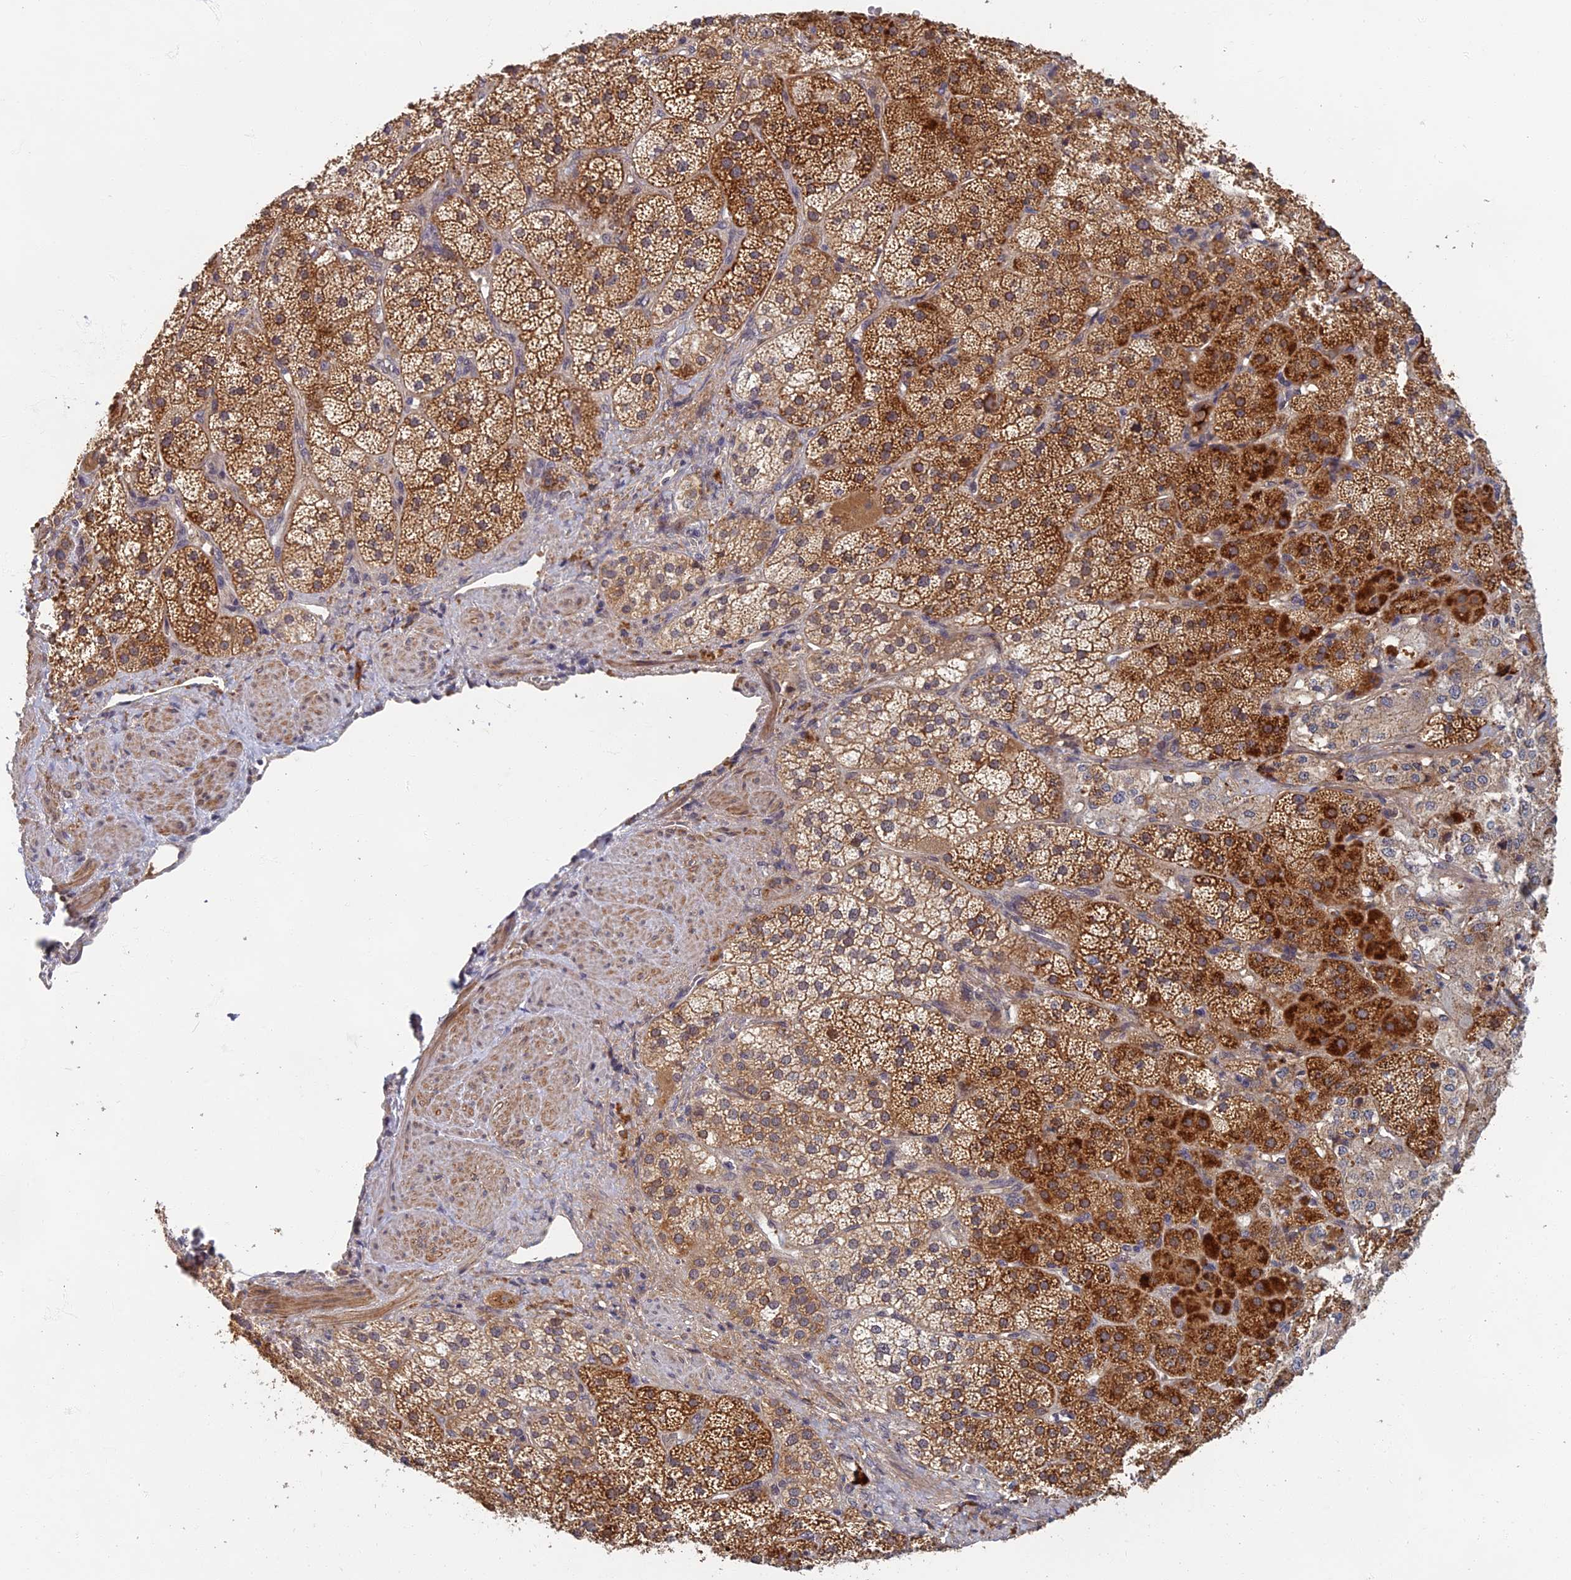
{"staining": {"intensity": "strong", "quantity": "25%-75%", "location": "cytoplasmic/membranous"}, "tissue": "adrenal gland", "cell_type": "Glandular cells", "image_type": "normal", "snomed": [{"axis": "morphology", "description": "Normal tissue, NOS"}, {"axis": "topography", "description": "Adrenal gland"}], "caption": "DAB immunohistochemical staining of unremarkable adrenal gland shows strong cytoplasmic/membranous protein staining in about 25%-75% of glandular cells.", "gene": "EARS2", "patient": {"sex": "male", "age": 57}}